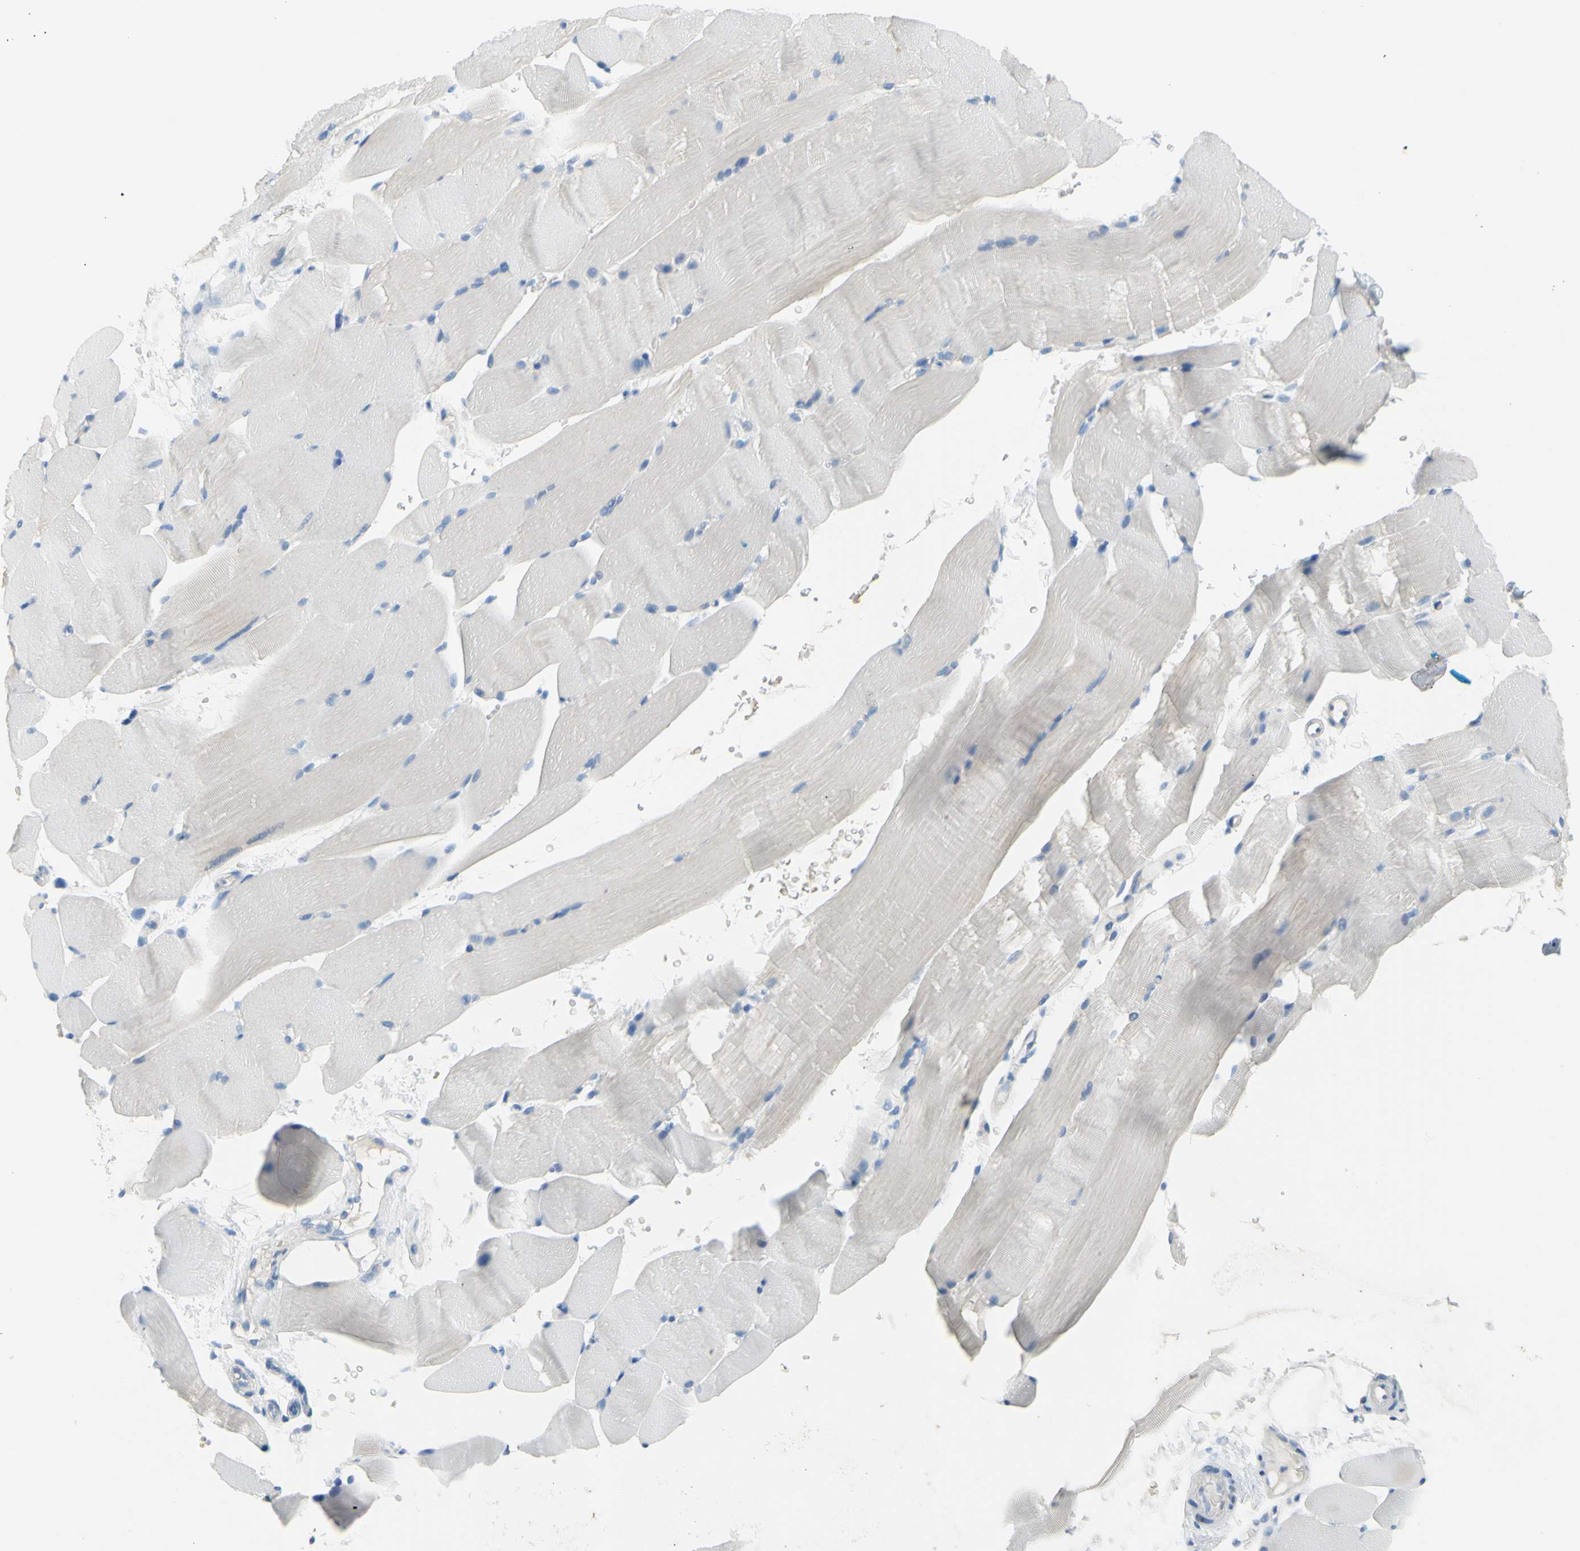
{"staining": {"intensity": "negative", "quantity": "none", "location": "none"}, "tissue": "skeletal muscle", "cell_type": "Myocytes", "image_type": "normal", "snomed": [{"axis": "morphology", "description": "Normal tissue, NOS"}, {"axis": "topography", "description": "Skeletal muscle"}, {"axis": "topography", "description": "Parathyroid gland"}], "caption": "Myocytes are negative for protein expression in normal human skeletal muscle. The staining was performed using DAB to visualize the protein expression in brown, while the nuclei were stained in blue with hematoxylin (Magnification: 20x).", "gene": "DCT", "patient": {"sex": "female", "age": 37}}